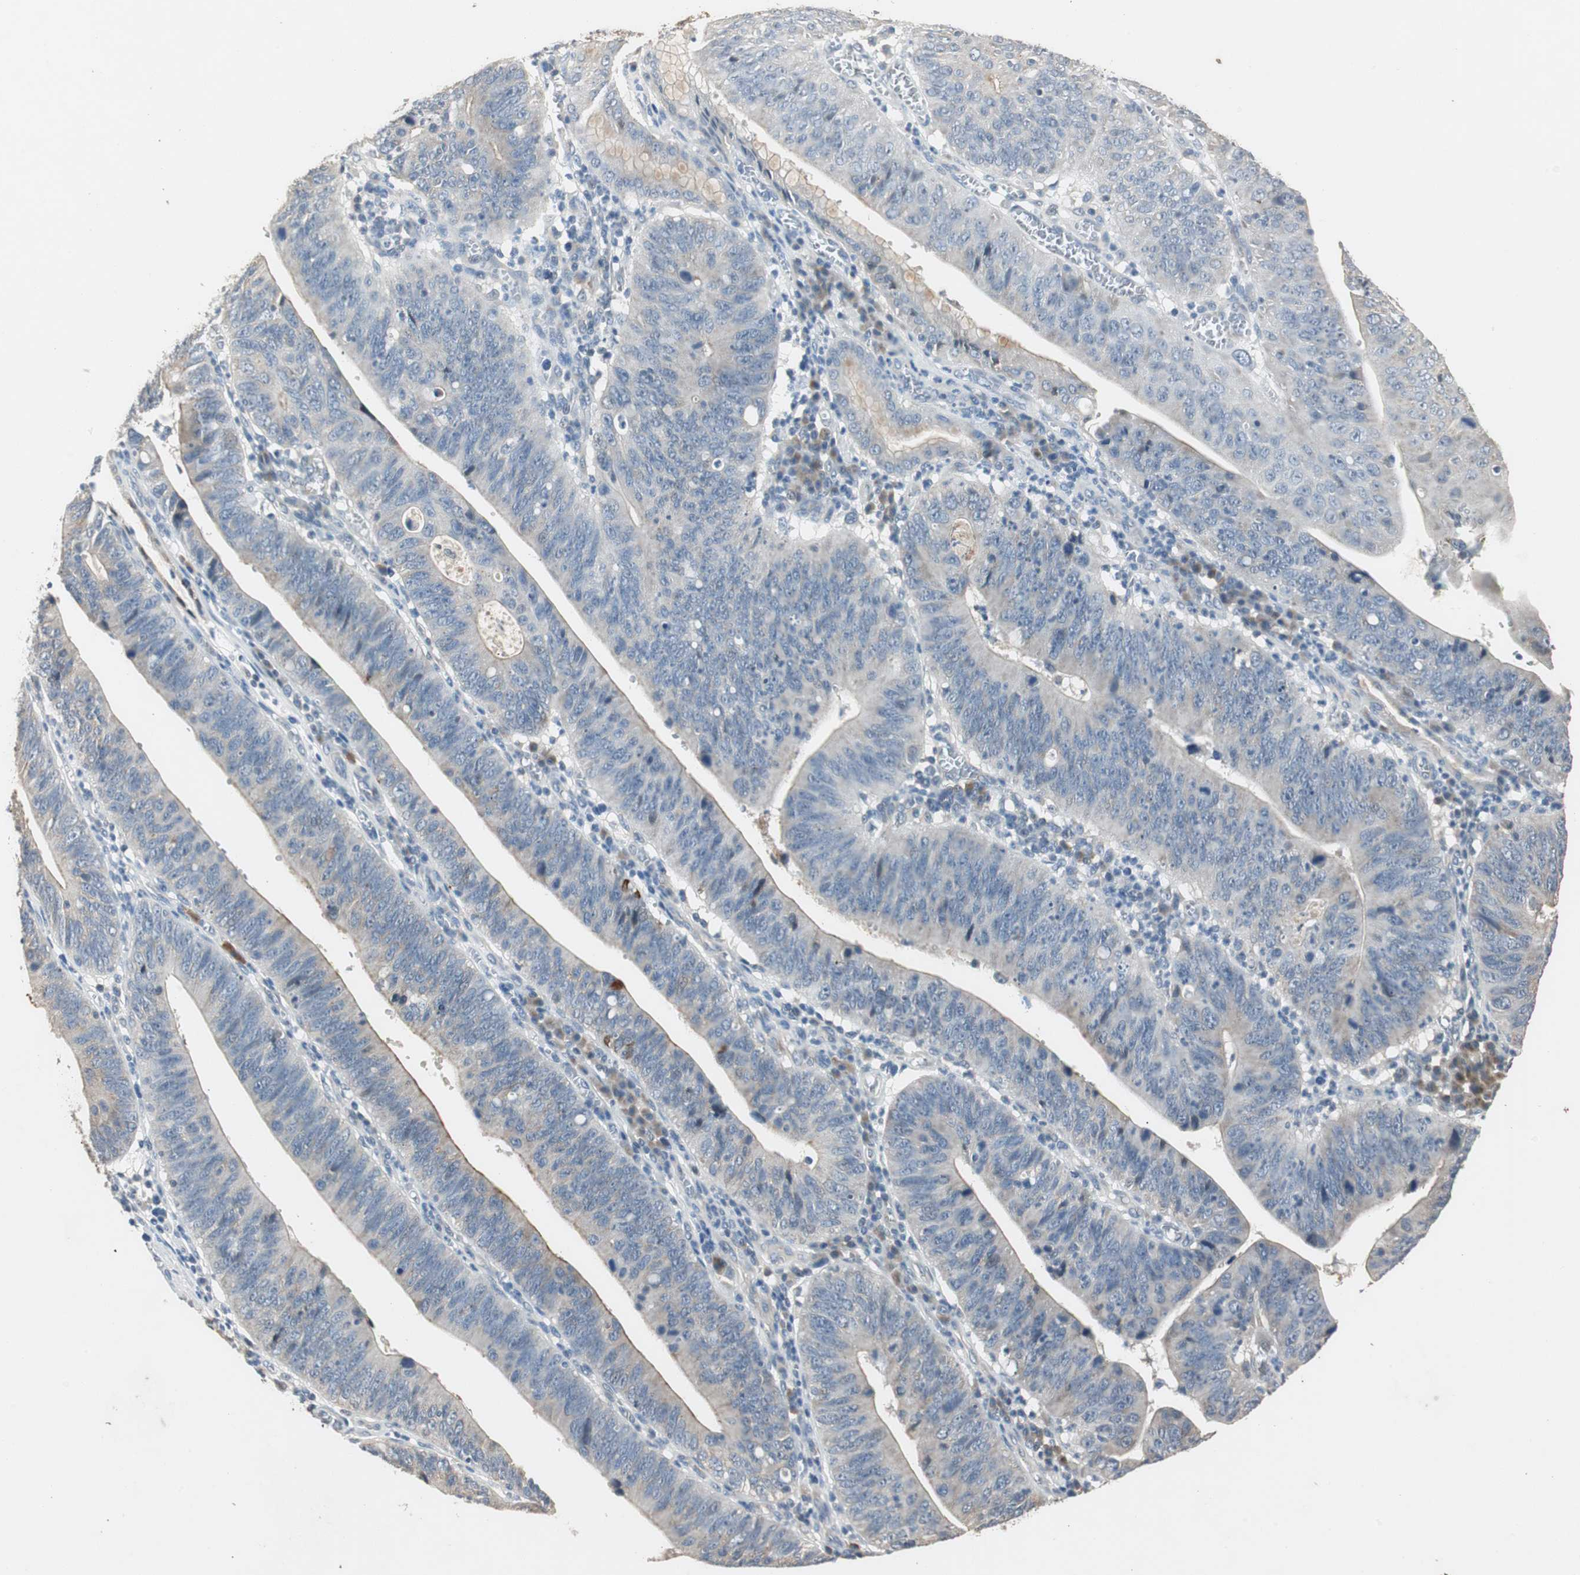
{"staining": {"intensity": "weak", "quantity": "<25%", "location": "cytoplasmic/membranous"}, "tissue": "stomach cancer", "cell_type": "Tumor cells", "image_type": "cancer", "snomed": [{"axis": "morphology", "description": "Adenocarcinoma, NOS"}, {"axis": "topography", "description": "Stomach"}], "caption": "Tumor cells are negative for brown protein staining in stomach cancer (adenocarcinoma).", "gene": "PTPRN2", "patient": {"sex": "male", "age": 59}}